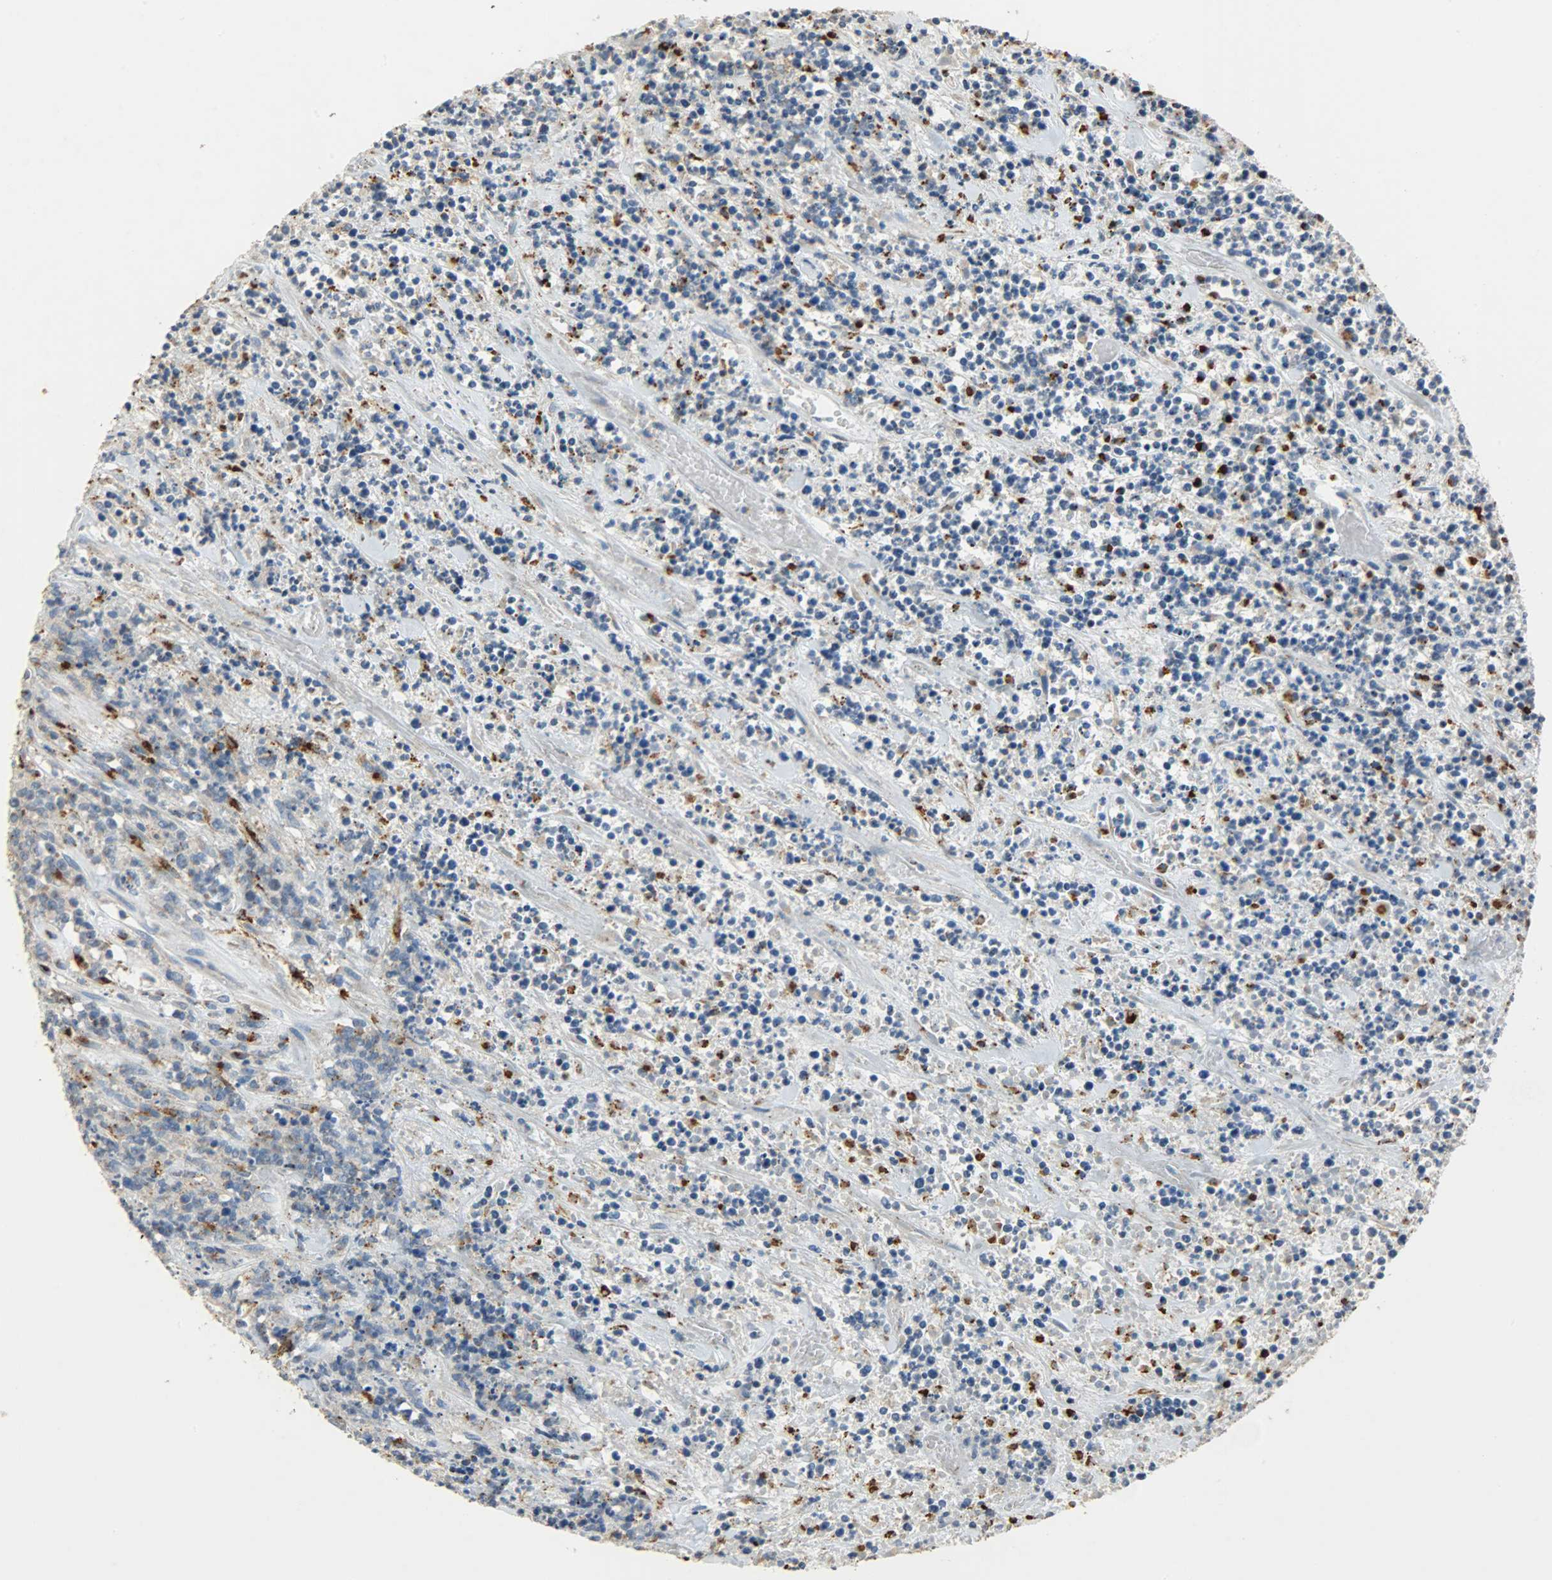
{"staining": {"intensity": "moderate", "quantity": "<25%", "location": "cytoplasmic/membranous"}, "tissue": "lymphoma", "cell_type": "Tumor cells", "image_type": "cancer", "snomed": [{"axis": "morphology", "description": "Malignant lymphoma, non-Hodgkin's type, High grade"}, {"axis": "topography", "description": "Soft tissue"}], "caption": "Lymphoma stained with a brown dye exhibits moderate cytoplasmic/membranous positive positivity in about <25% of tumor cells.", "gene": "ASAH1", "patient": {"sex": "male", "age": 18}}